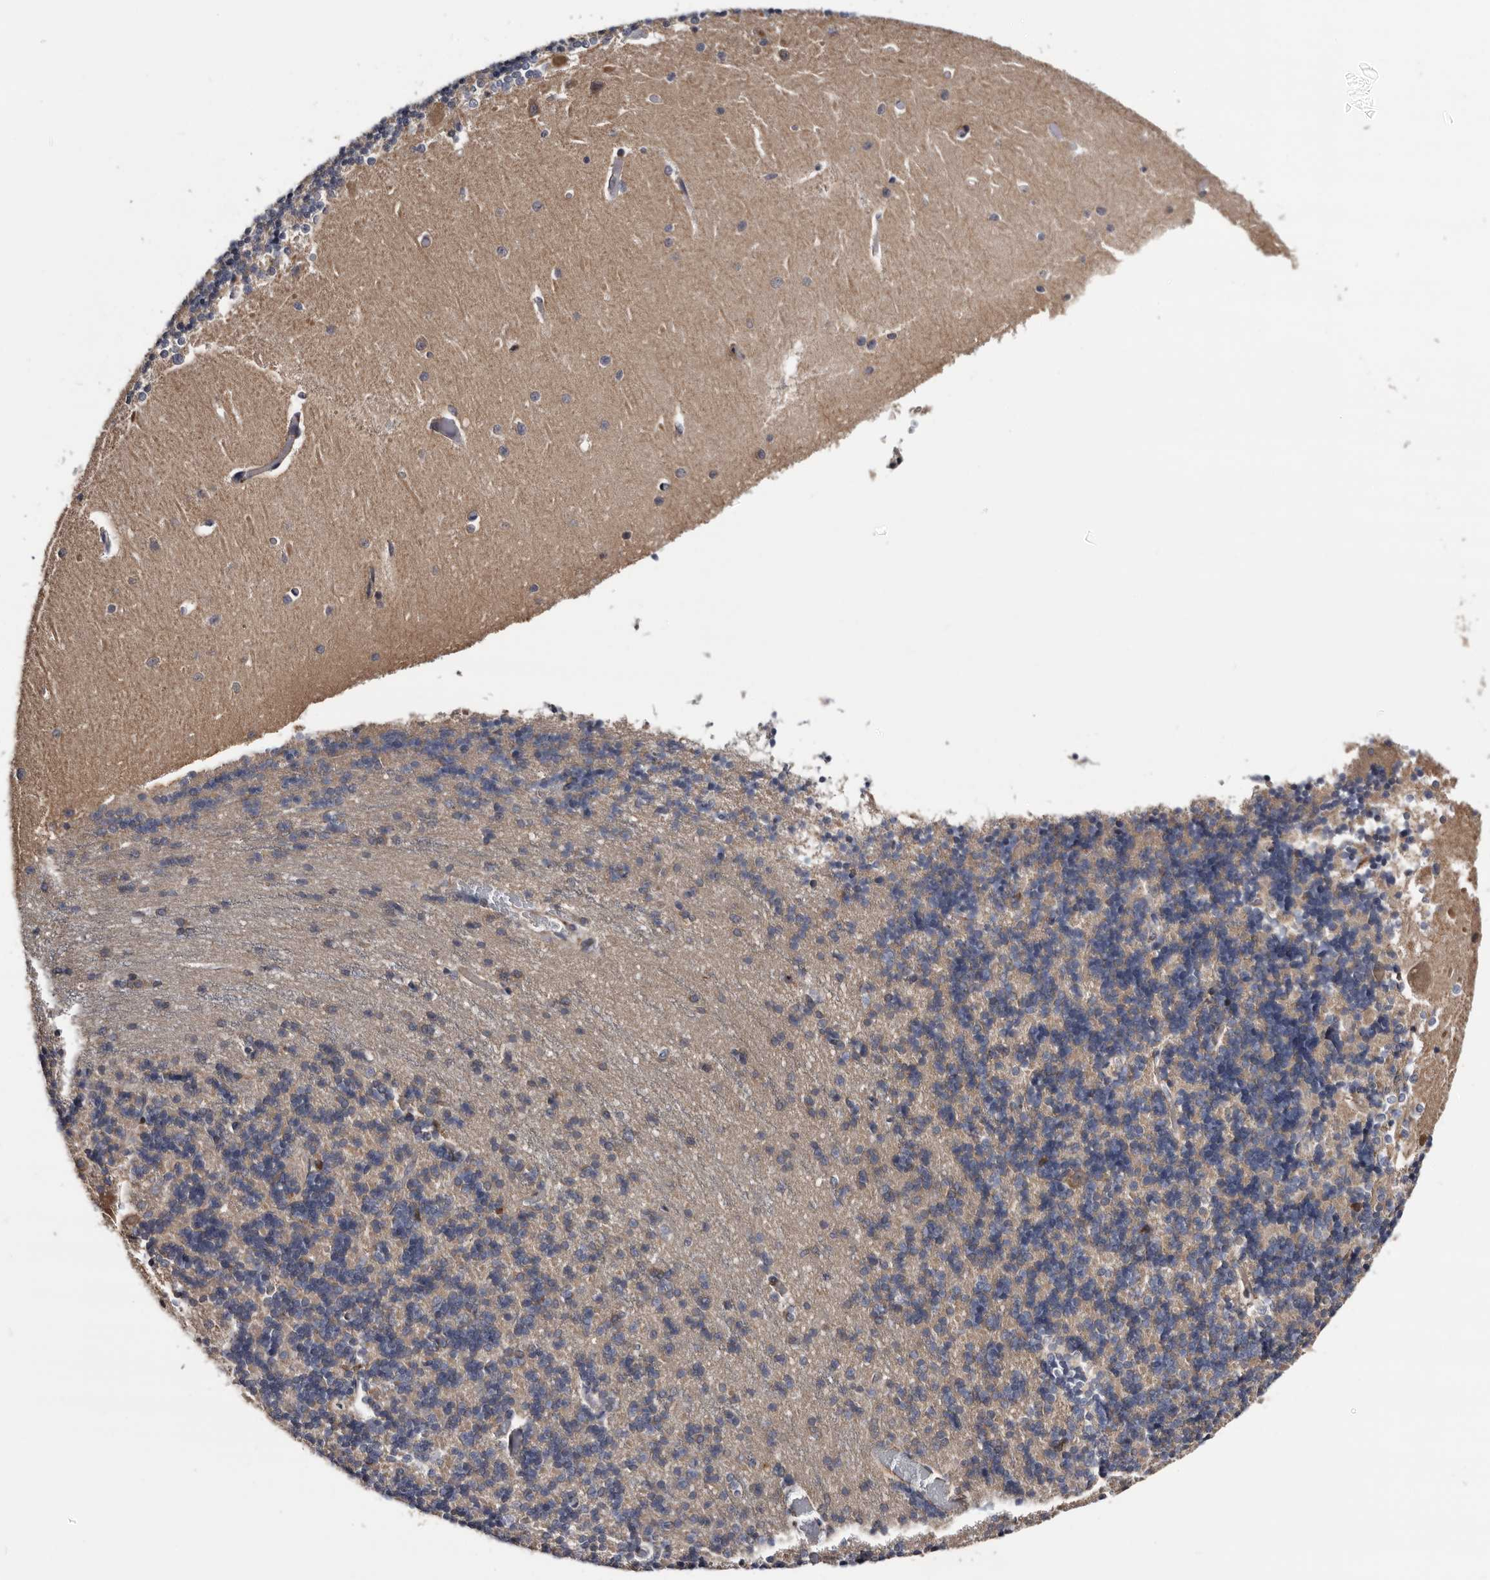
{"staining": {"intensity": "weak", "quantity": "<25%", "location": "cytoplasmic/membranous"}, "tissue": "cerebellum", "cell_type": "Cells in granular layer", "image_type": "normal", "snomed": [{"axis": "morphology", "description": "Normal tissue, NOS"}, {"axis": "topography", "description": "Cerebellum"}], "caption": "IHC image of normal cerebellum: cerebellum stained with DAB (3,3'-diaminobenzidine) exhibits no significant protein staining in cells in granular layer.", "gene": "ARMCX2", "patient": {"sex": "male", "age": 37}}